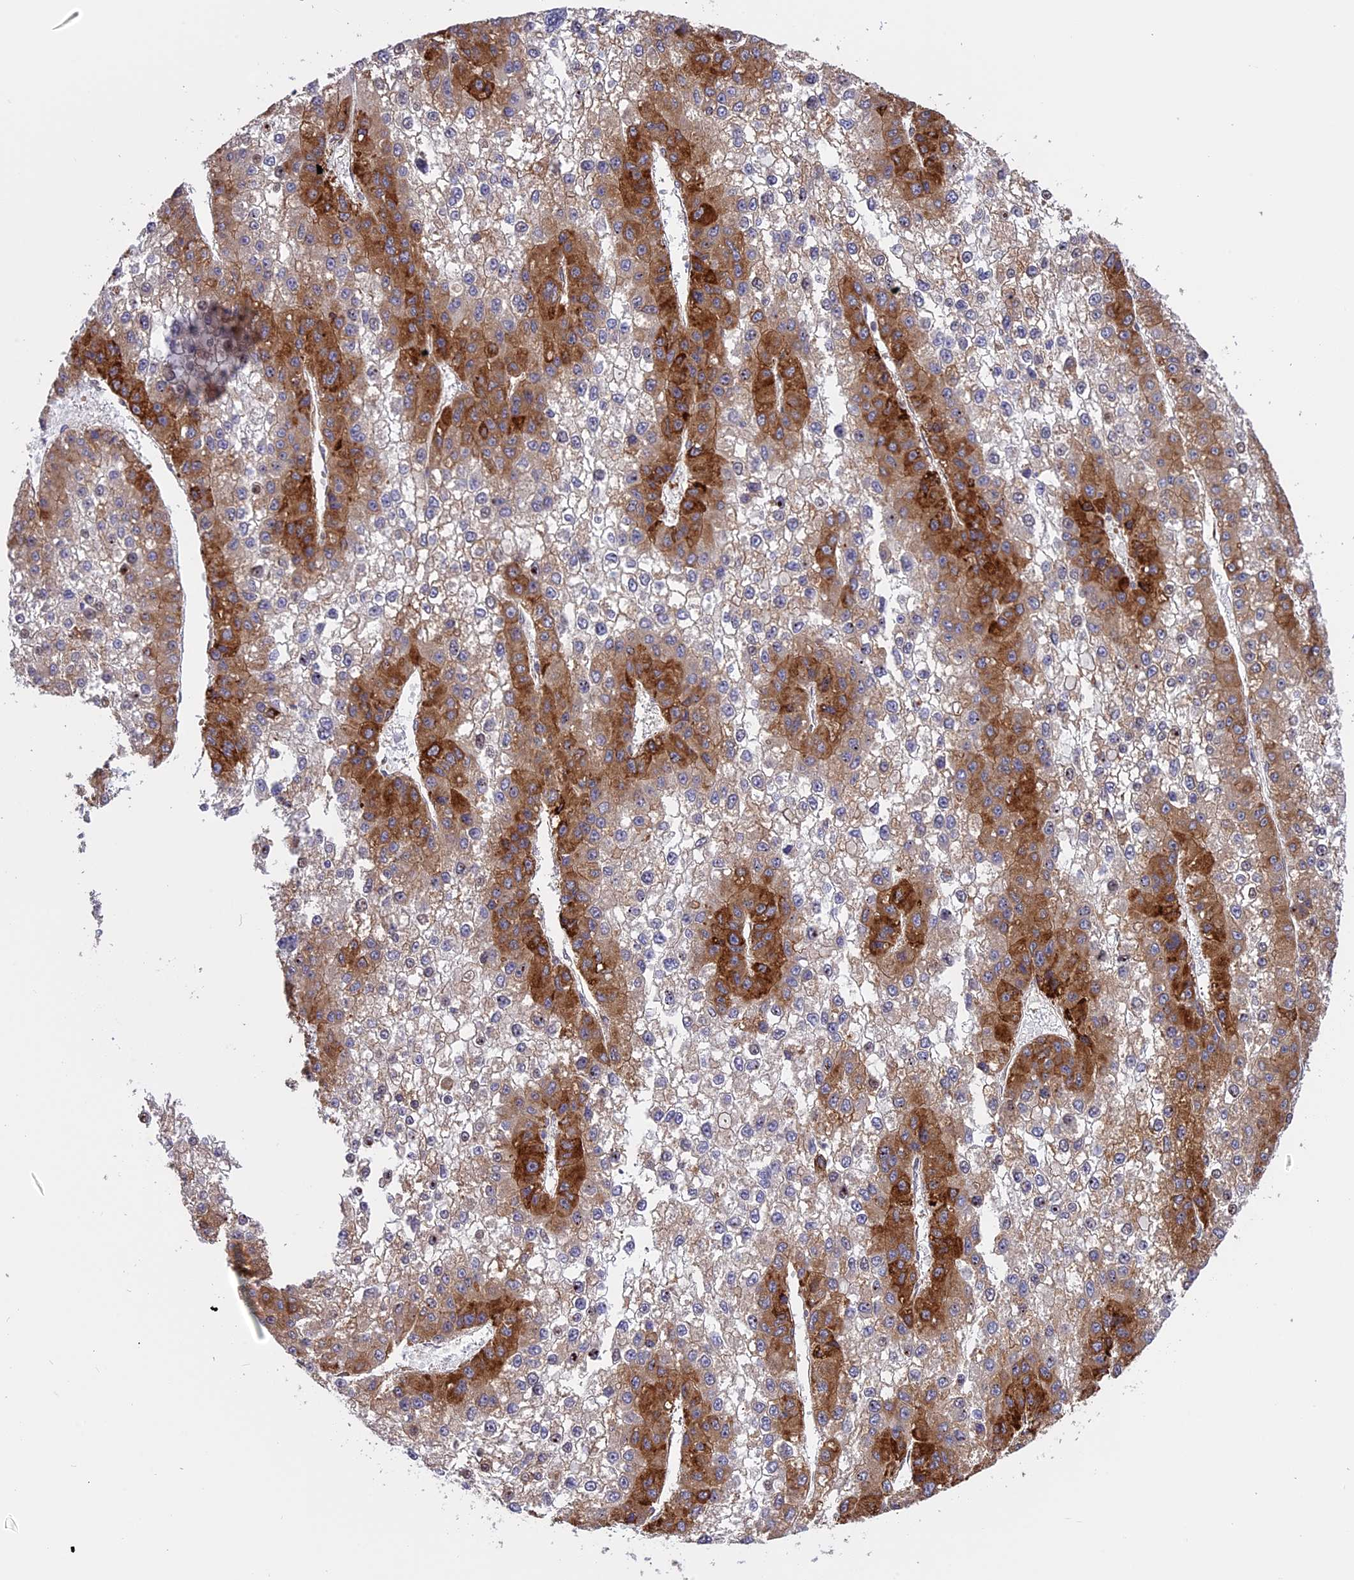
{"staining": {"intensity": "strong", "quantity": "25%-75%", "location": "cytoplasmic/membranous"}, "tissue": "liver cancer", "cell_type": "Tumor cells", "image_type": "cancer", "snomed": [{"axis": "morphology", "description": "Carcinoma, Hepatocellular, NOS"}, {"axis": "topography", "description": "Liver"}], "caption": "A histopathology image of hepatocellular carcinoma (liver) stained for a protein reveals strong cytoplasmic/membranous brown staining in tumor cells. (IHC, brightfield microscopy, high magnification).", "gene": "DDX60L", "patient": {"sex": "female", "age": 73}}